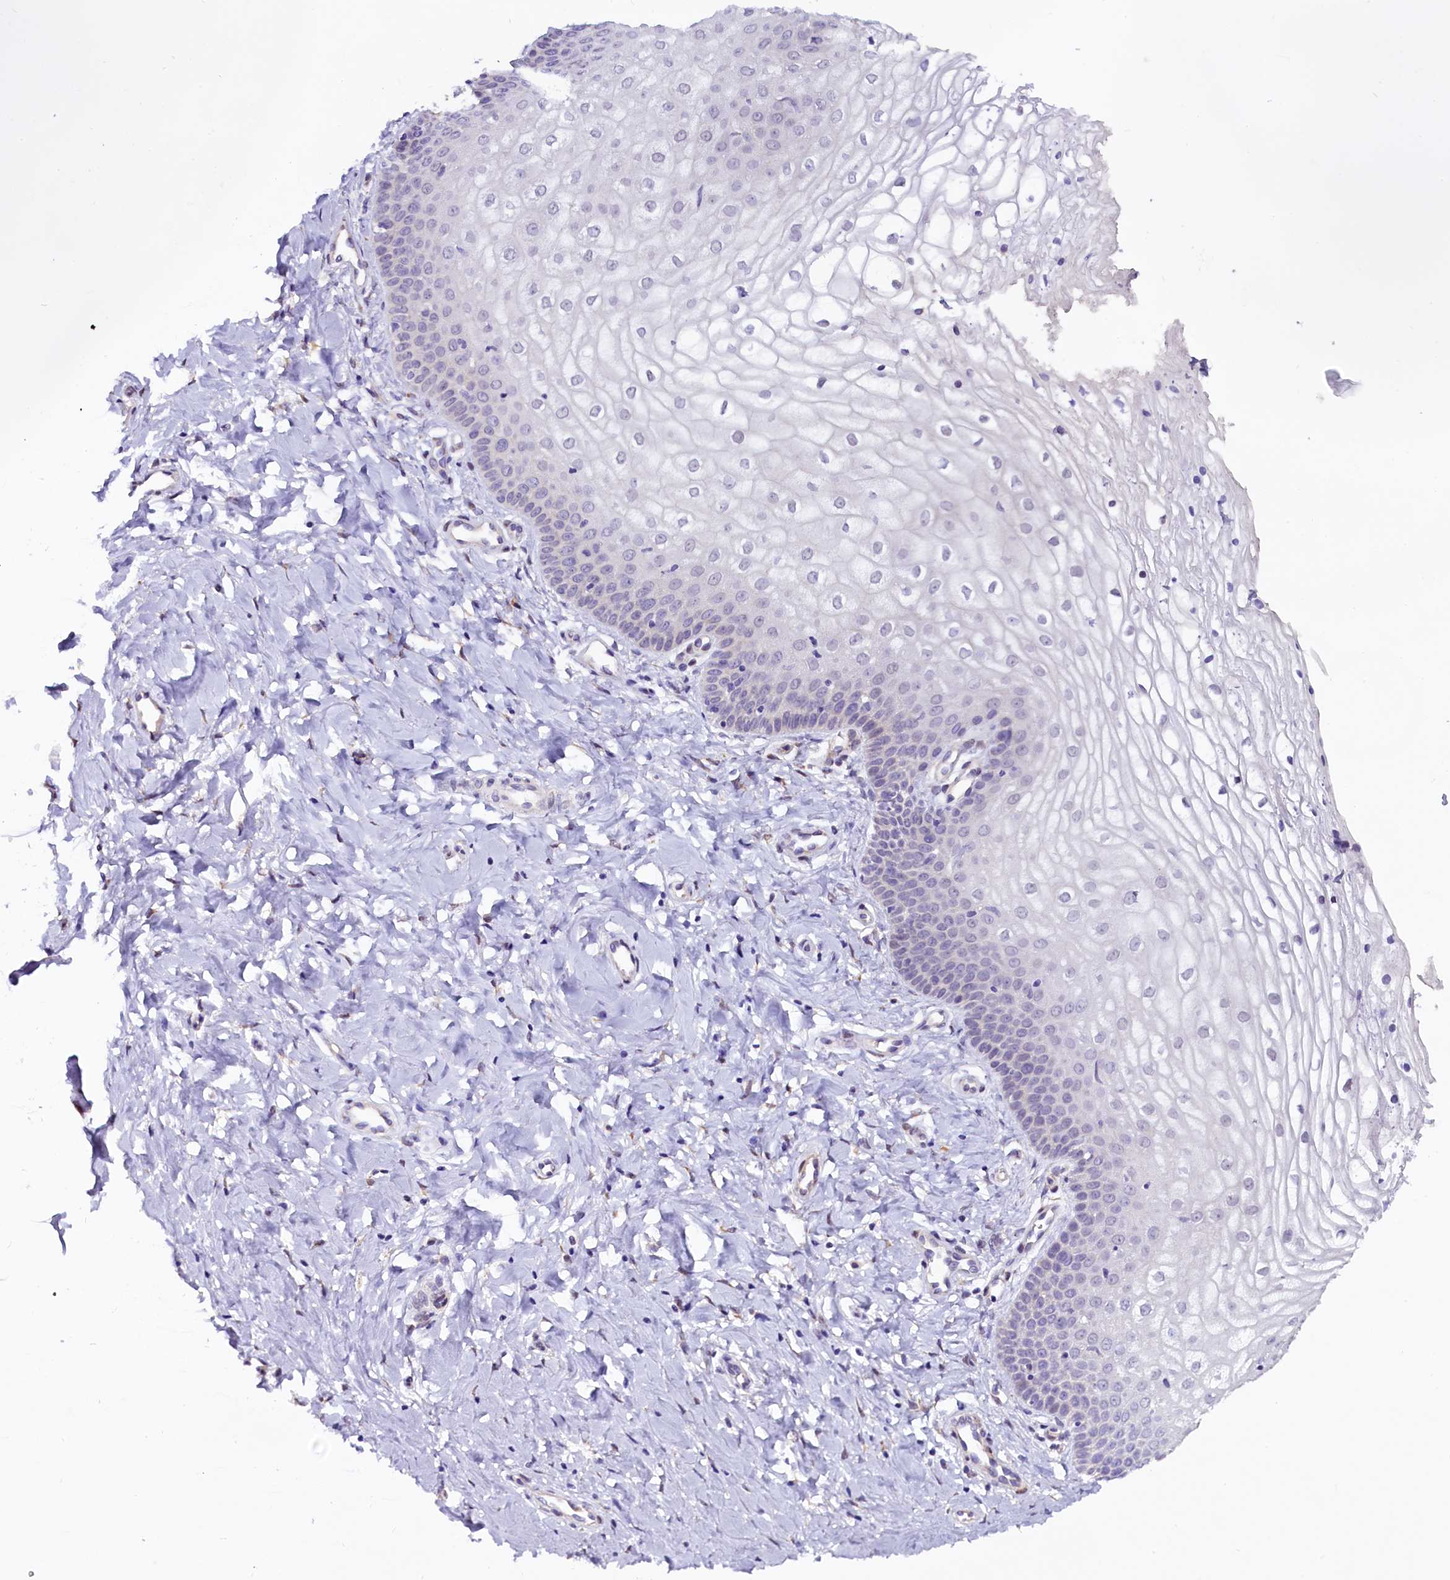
{"staining": {"intensity": "negative", "quantity": "none", "location": "none"}, "tissue": "vagina", "cell_type": "Squamous epithelial cells", "image_type": "normal", "snomed": [{"axis": "morphology", "description": "Normal tissue, NOS"}, {"axis": "topography", "description": "Vagina"}], "caption": "Immunohistochemistry (IHC) histopathology image of benign human vagina stained for a protein (brown), which shows no positivity in squamous epithelial cells. (DAB immunohistochemistry, high magnification).", "gene": "UACA", "patient": {"sex": "female", "age": 68}}